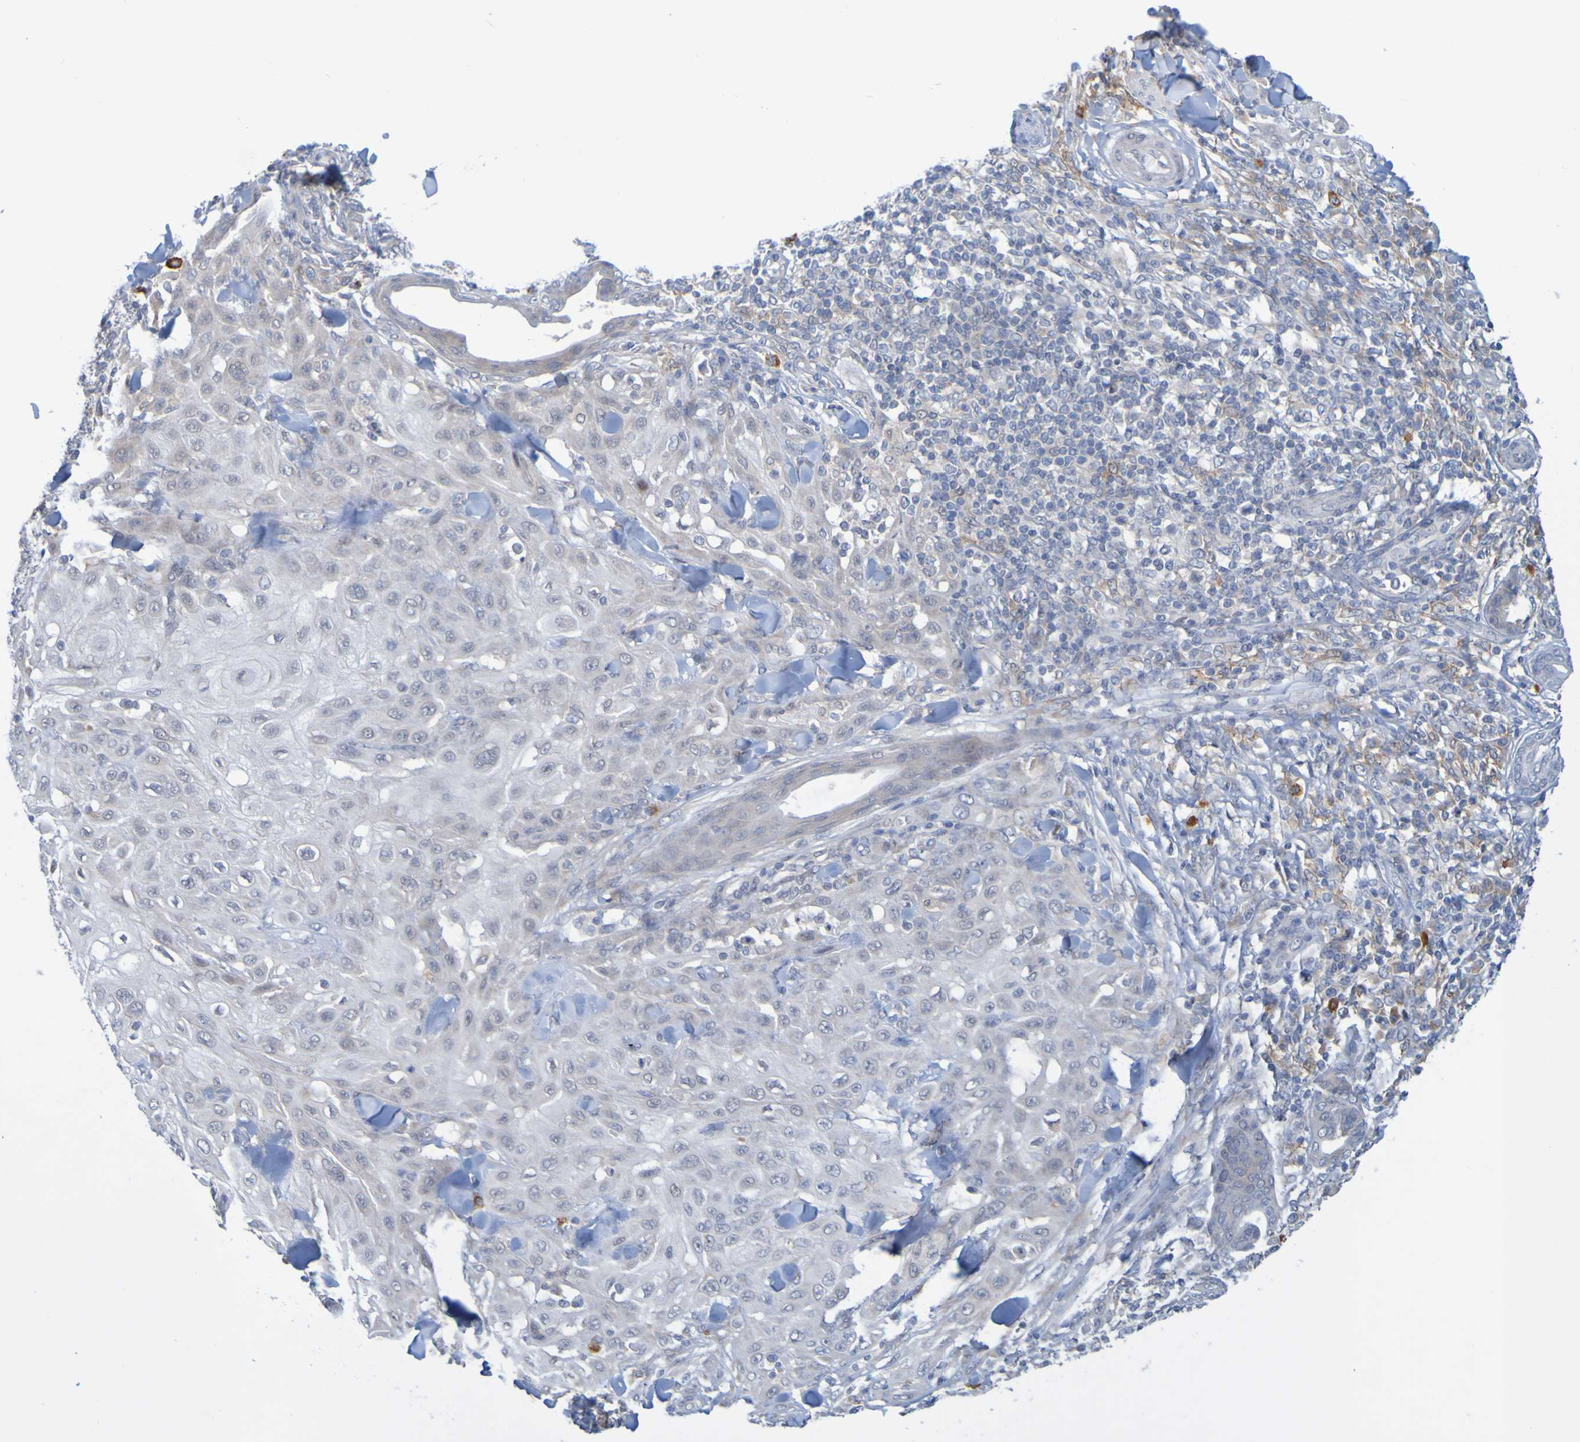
{"staining": {"intensity": "negative", "quantity": "none", "location": "none"}, "tissue": "skin cancer", "cell_type": "Tumor cells", "image_type": "cancer", "snomed": [{"axis": "morphology", "description": "Squamous cell carcinoma, NOS"}, {"axis": "topography", "description": "Skin"}], "caption": "IHC image of neoplastic tissue: human squamous cell carcinoma (skin) stained with DAB (3,3'-diaminobenzidine) shows no significant protein staining in tumor cells.", "gene": "LILRB5", "patient": {"sex": "male", "age": 24}}